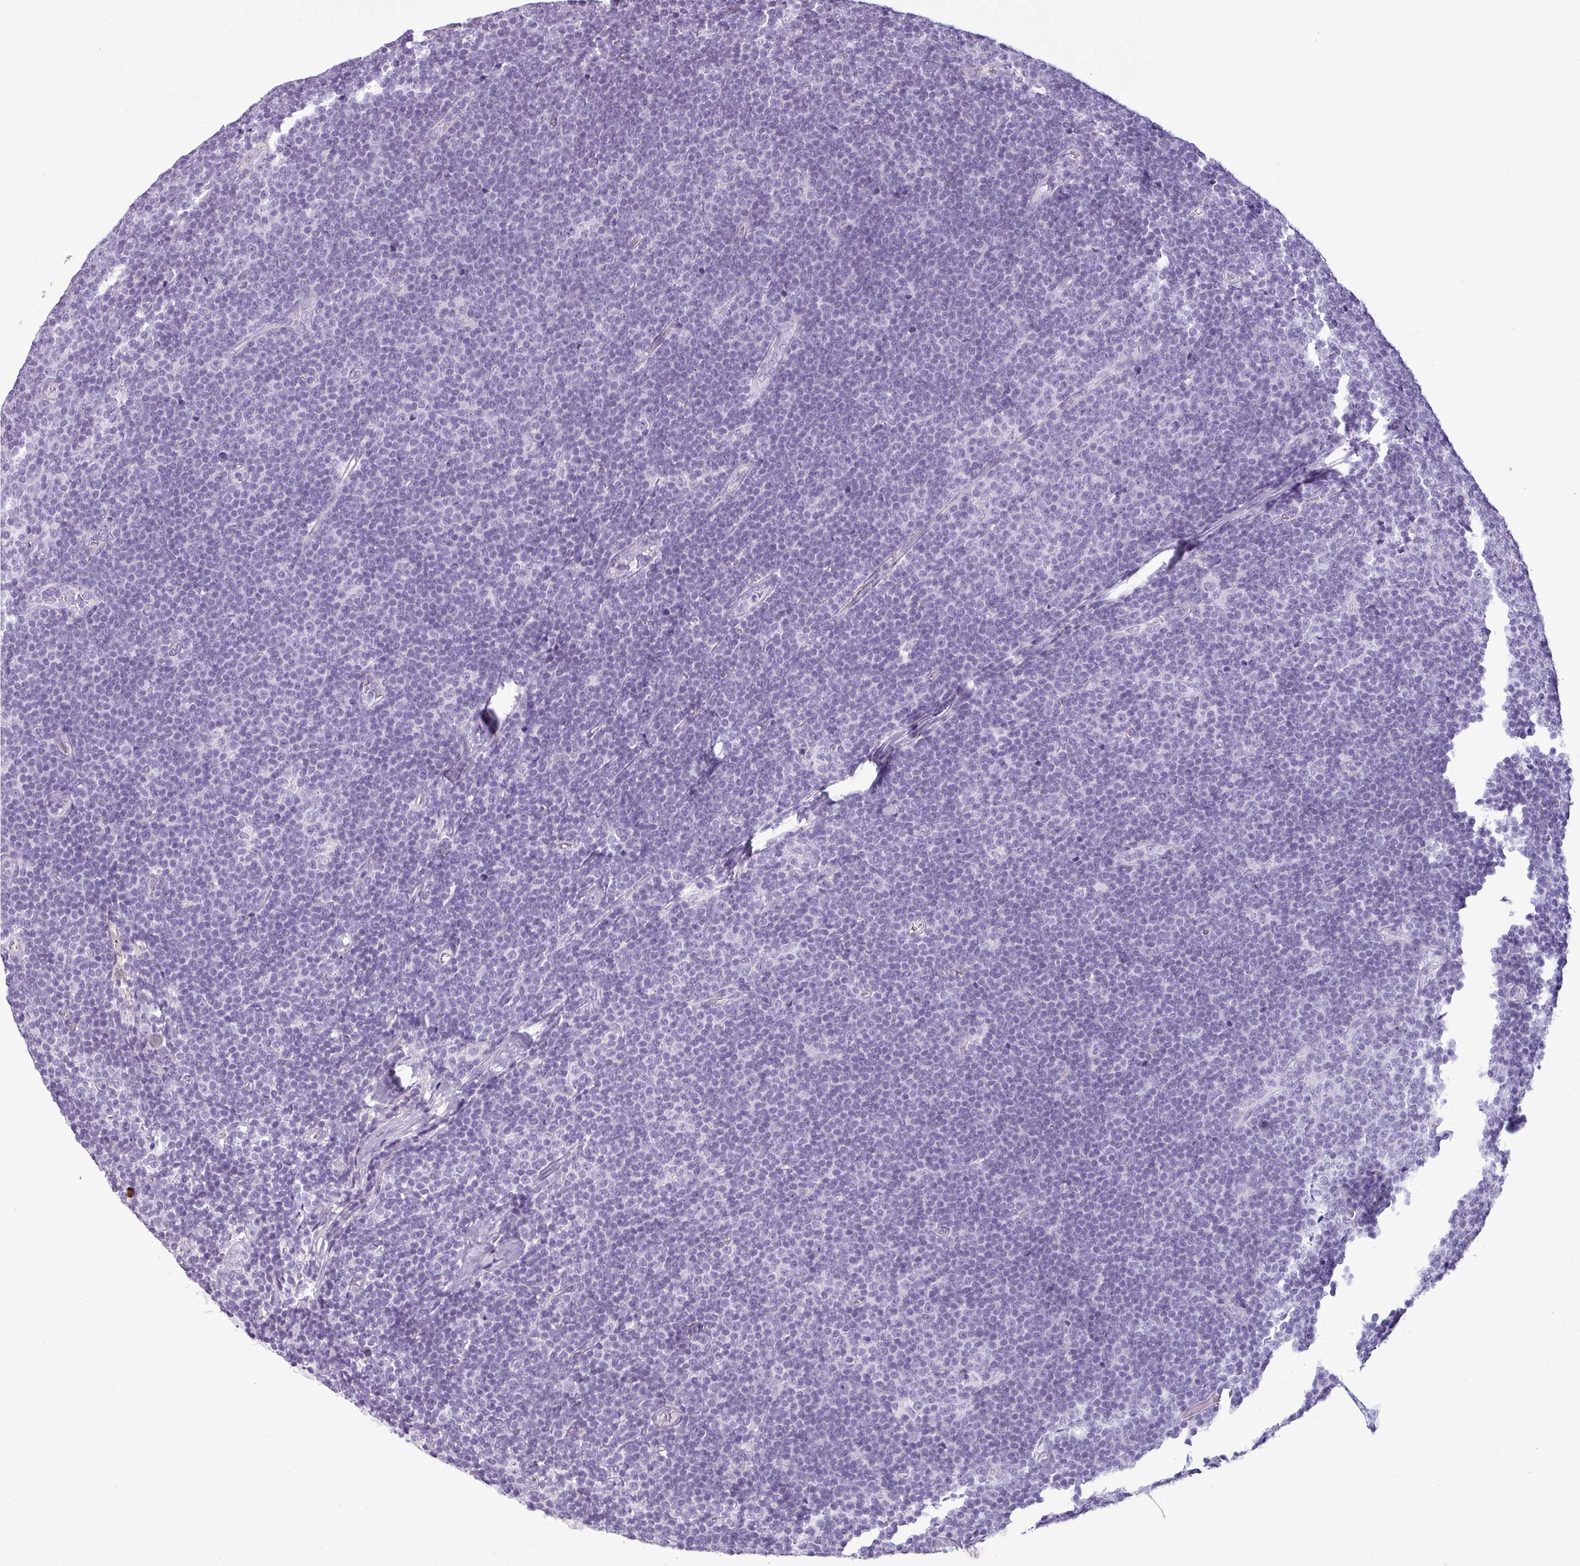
{"staining": {"intensity": "negative", "quantity": "none", "location": "none"}, "tissue": "lymphoma", "cell_type": "Tumor cells", "image_type": "cancer", "snomed": [{"axis": "morphology", "description": "Malignant lymphoma, non-Hodgkin's type, Low grade"}, {"axis": "topography", "description": "Lymph node"}], "caption": "This is an immunohistochemistry histopathology image of human lymphoma. There is no staining in tumor cells.", "gene": "CDH16", "patient": {"sex": "male", "age": 48}}